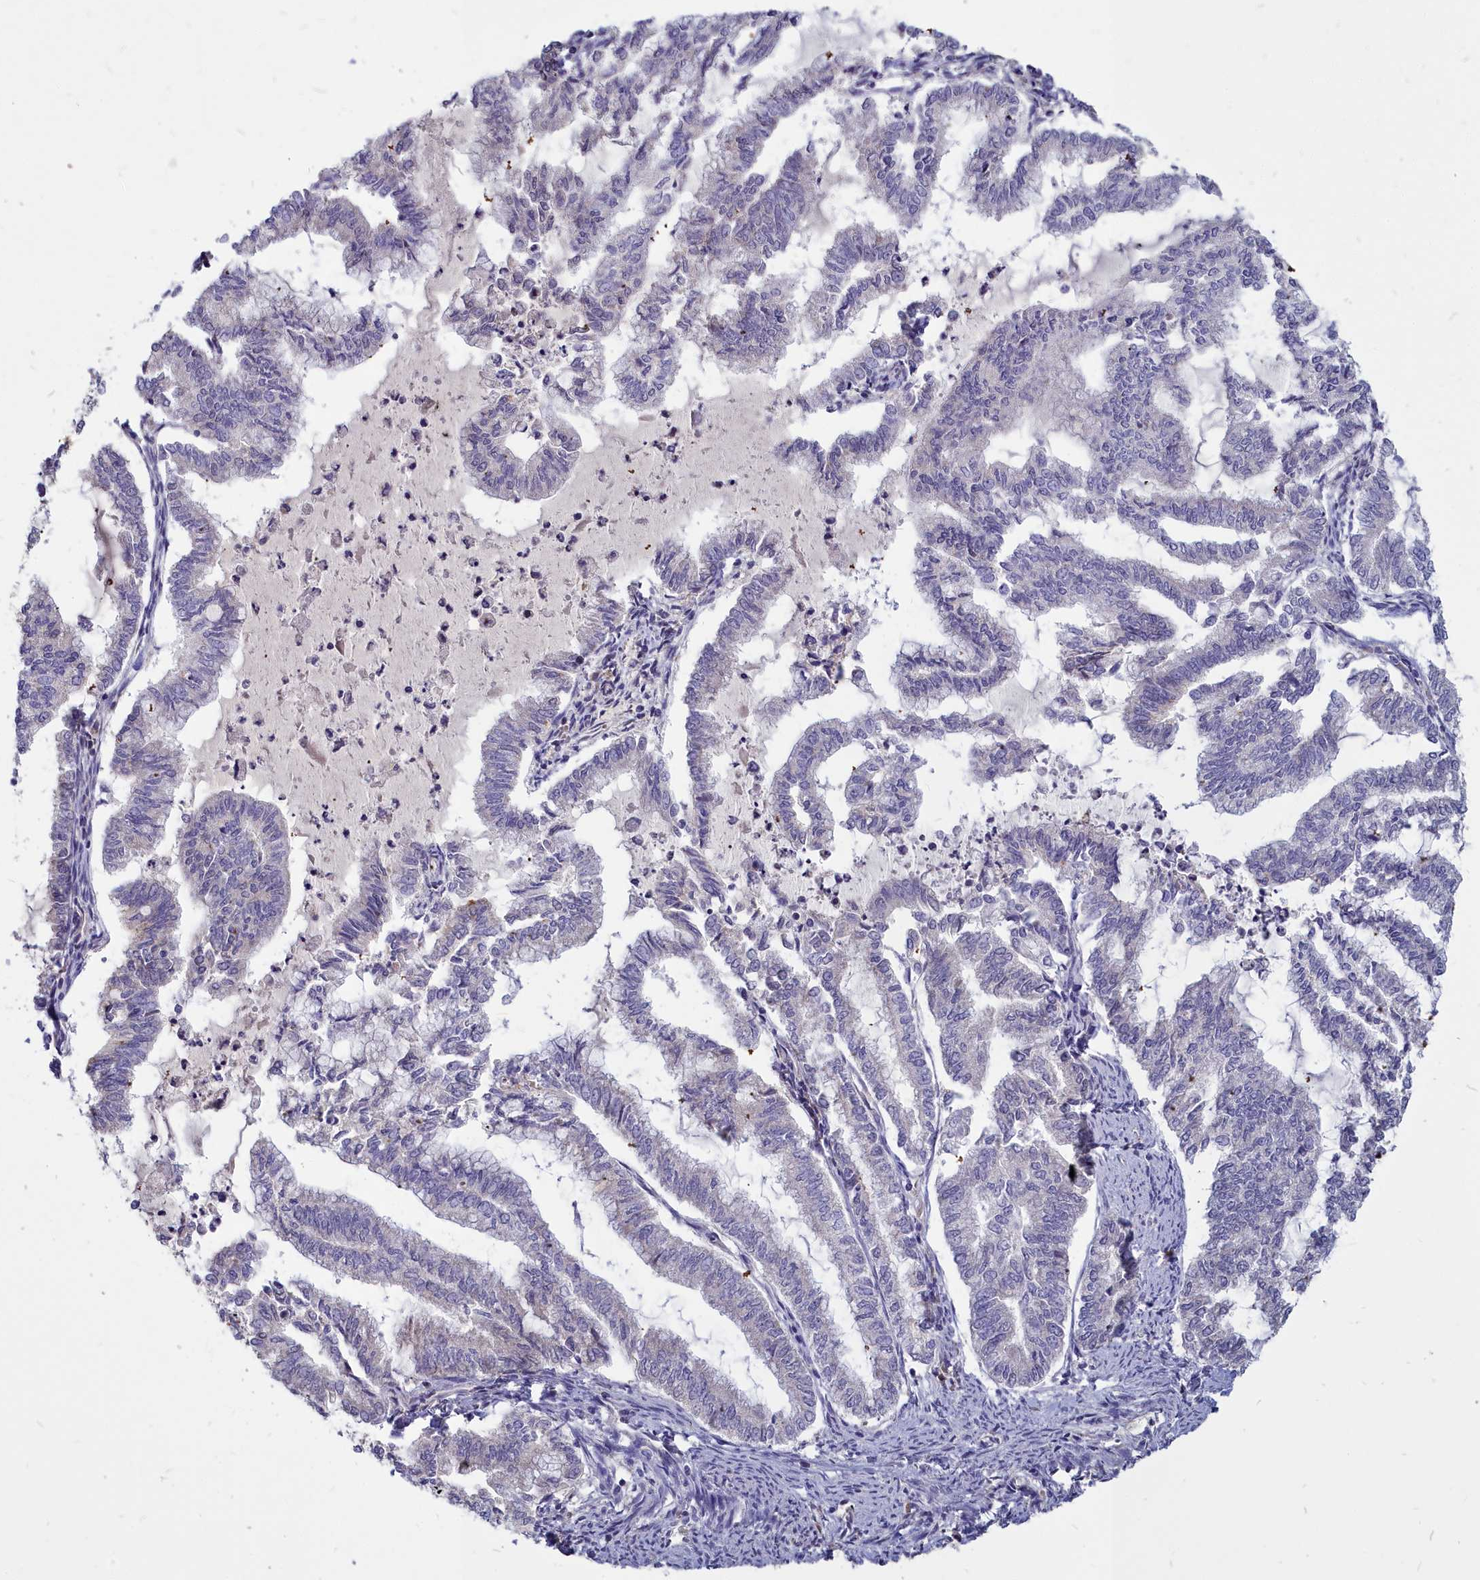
{"staining": {"intensity": "negative", "quantity": "none", "location": "none"}, "tissue": "endometrial cancer", "cell_type": "Tumor cells", "image_type": "cancer", "snomed": [{"axis": "morphology", "description": "Adenocarcinoma, NOS"}, {"axis": "topography", "description": "Endometrium"}], "caption": "This is a histopathology image of immunohistochemistry (IHC) staining of endometrial cancer, which shows no positivity in tumor cells.", "gene": "NOXA1", "patient": {"sex": "female", "age": 79}}